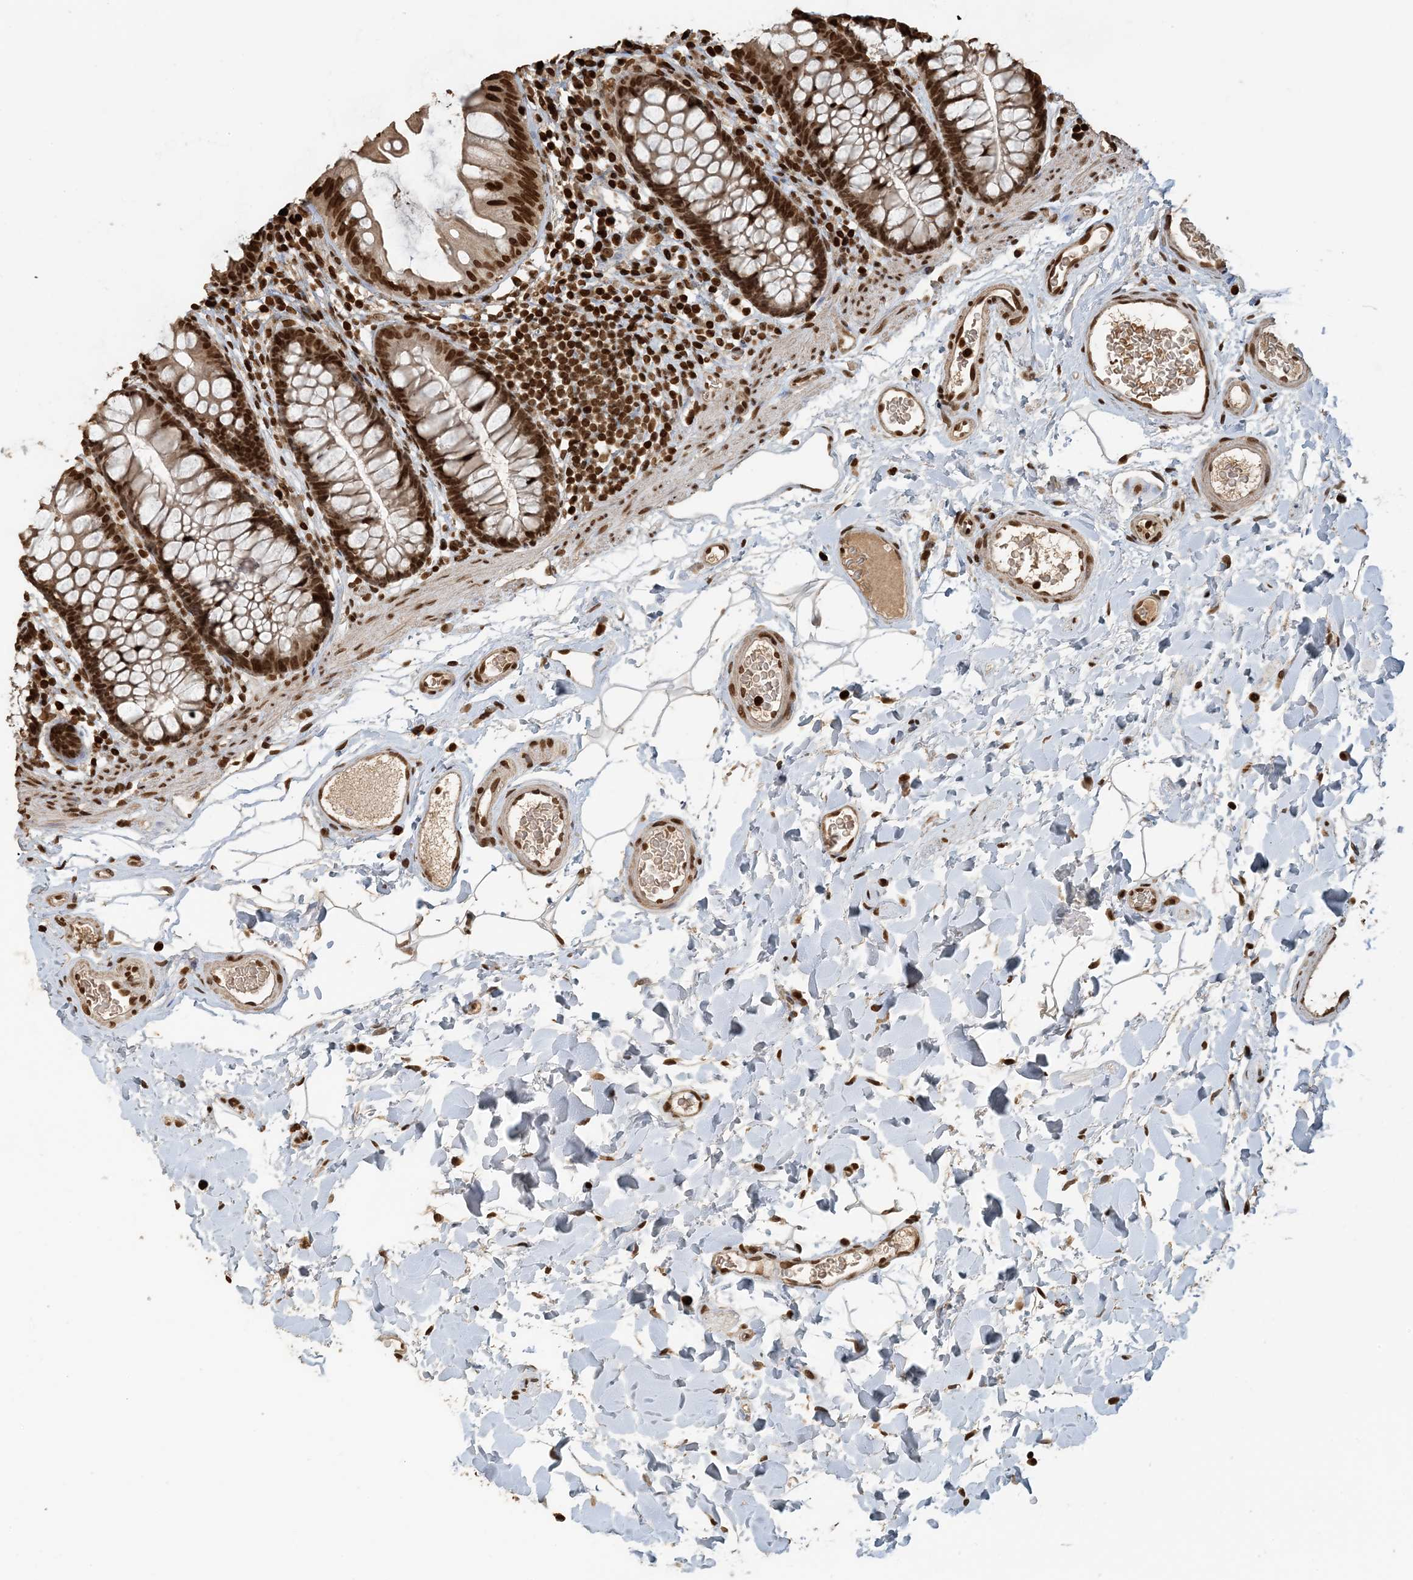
{"staining": {"intensity": "strong", "quantity": ">75%", "location": "nuclear"}, "tissue": "colon", "cell_type": "Endothelial cells", "image_type": "normal", "snomed": [{"axis": "morphology", "description": "Normal tissue, NOS"}, {"axis": "topography", "description": "Colon"}], "caption": "Brown immunohistochemical staining in normal colon reveals strong nuclear staining in about >75% of endothelial cells.", "gene": "H3", "patient": {"sex": "female", "age": 62}}